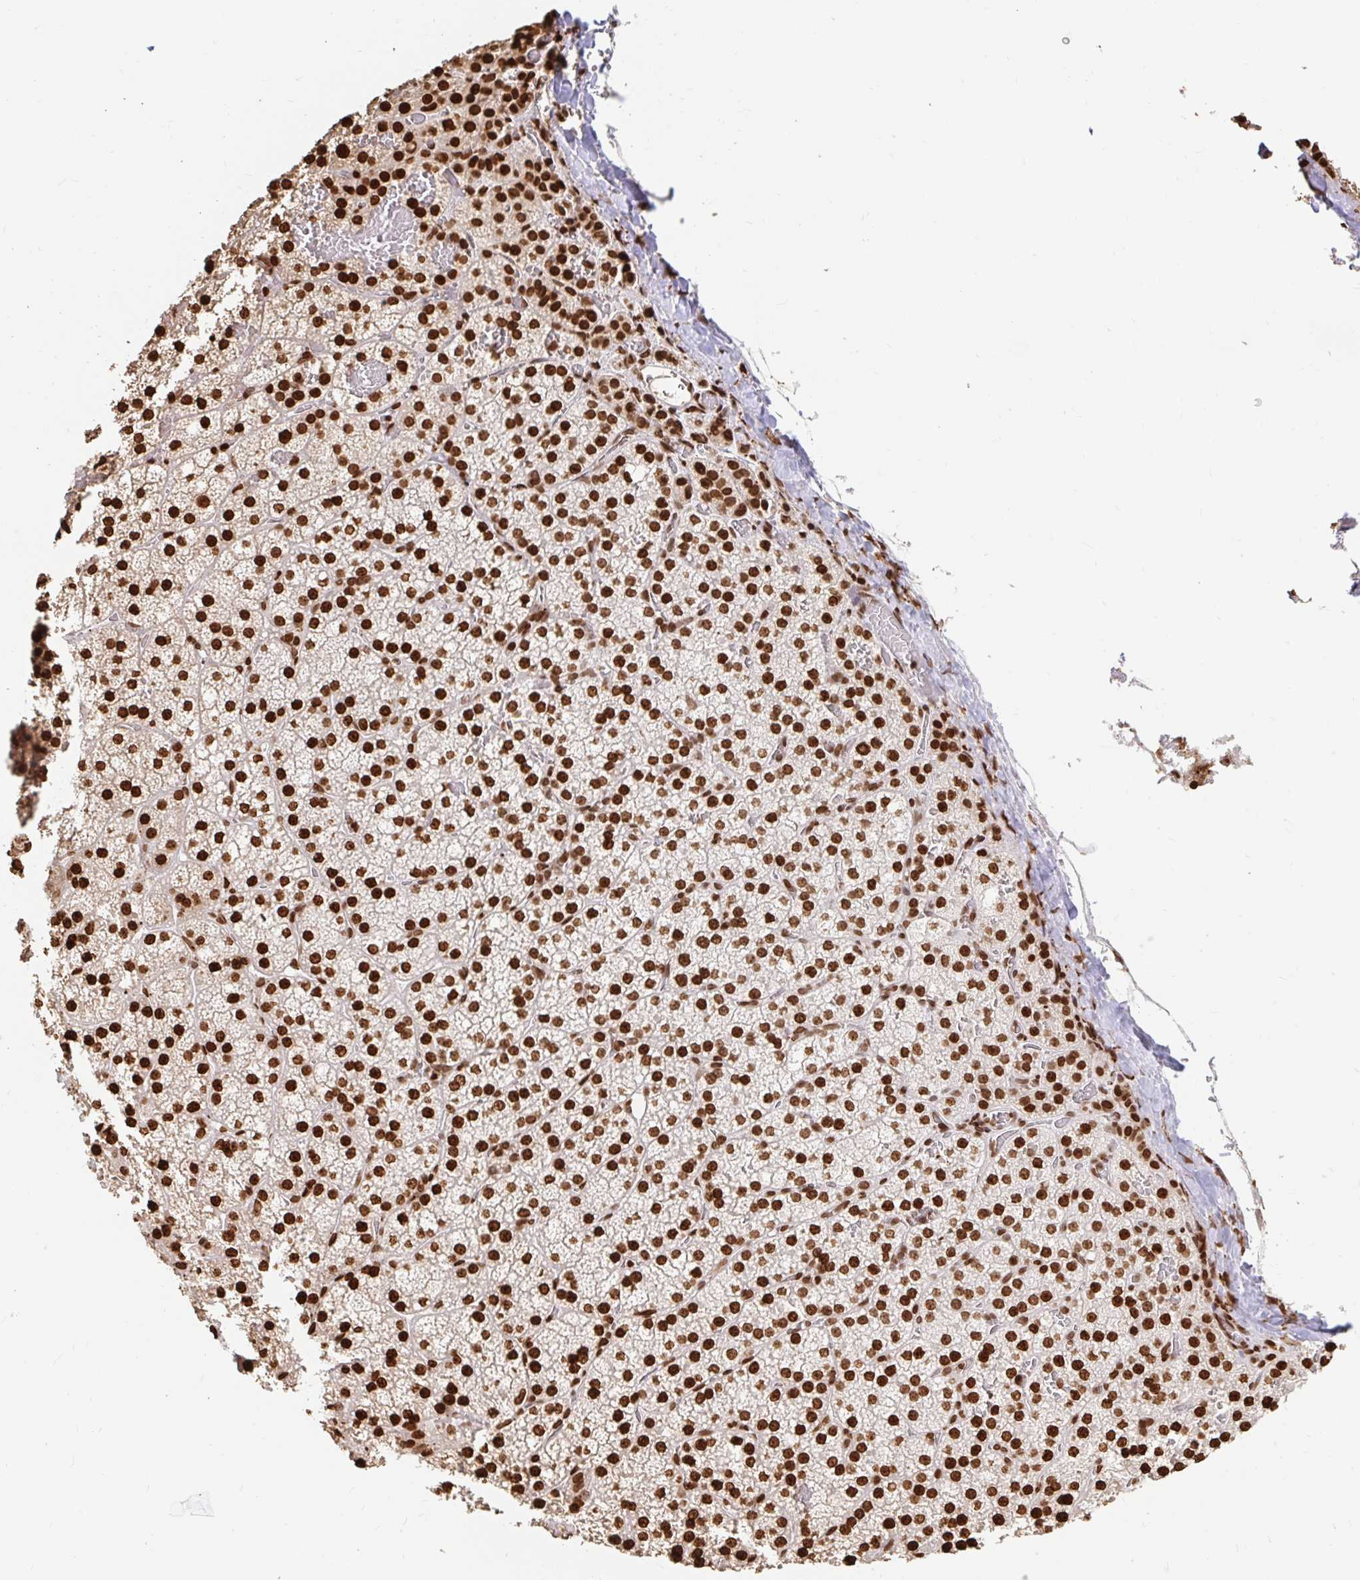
{"staining": {"intensity": "strong", "quantity": ">75%", "location": "nuclear"}, "tissue": "adrenal gland", "cell_type": "Glandular cells", "image_type": "normal", "snomed": [{"axis": "morphology", "description": "Normal tissue, NOS"}, {"axis": "topography", "description": "Adrenal gland"}], "caption": "IHC (DAB) staining of normal adrenal gland displays strong nuclear protein positivity in approximately >75% of glandular cells. (DAB = brown stain, brightfield microscopy at high magnification).", "gene": "H2BC5", "patient": {"sex": "male", "age": 53}}